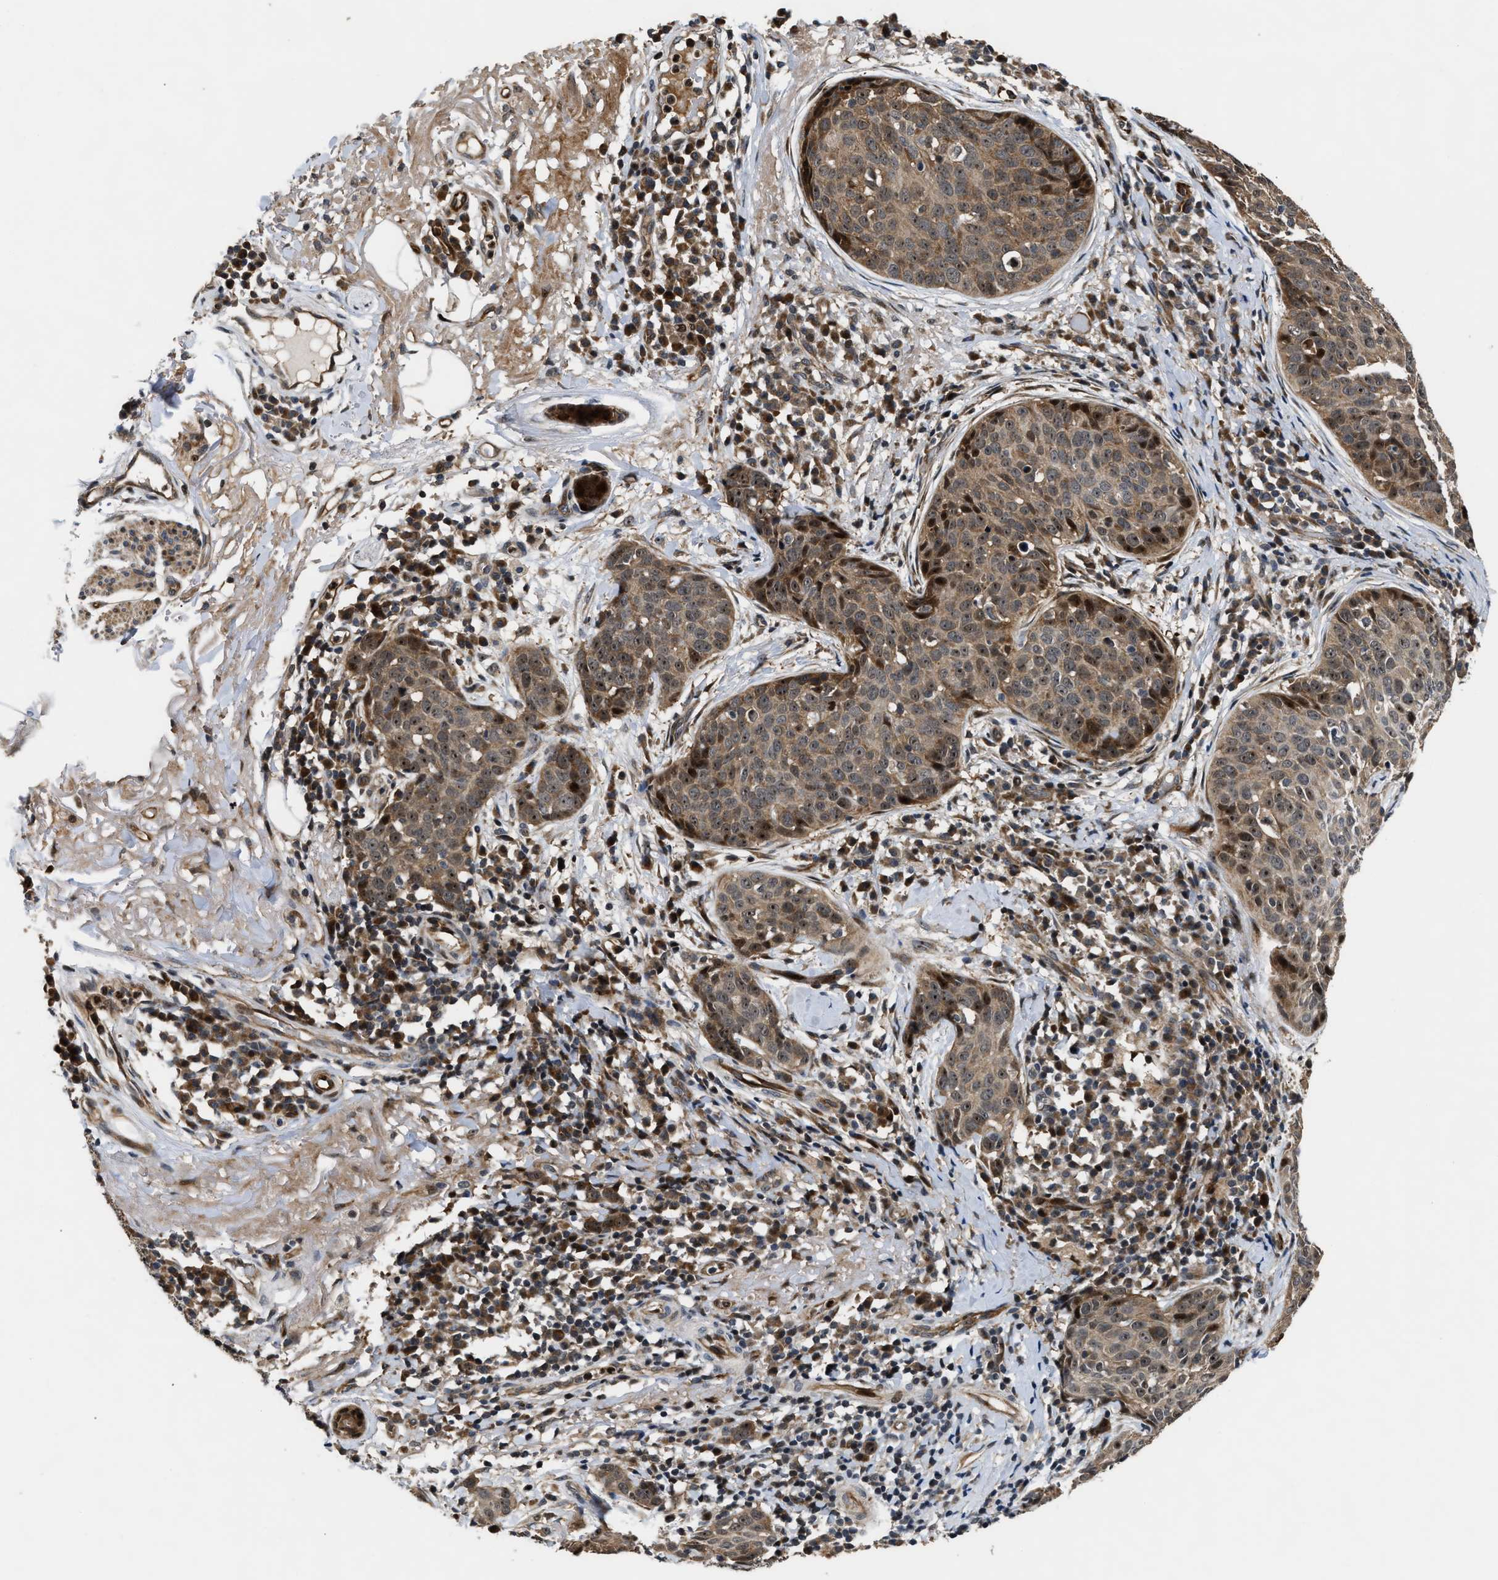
{"staining": {"intensity": "moderate", "quantity": ">75%", "location": "cytoplasmic/membranous,nuclear"}, "tissue": "skin cancer", "cell_type": "Tumor cells", "image_type": "cancer", "snomed": [{"axis": "morphology", "description": "Squamous cell carcinoma in situ, NOS"}, {"axis": "morphology", "description": "Squamous cell carcinoma, NOS"}, {"axis": "topography", "description": "Skin"}], "caption": "Moderate cytoplasmic/membranous and nuclear expression for a protein is seen in approximately >75% of tumor cells of squamous cell carcinoma (skin) using IHC.", "gene": "ALDH3A2", "patient": {"sex": "male", "age": 93}}